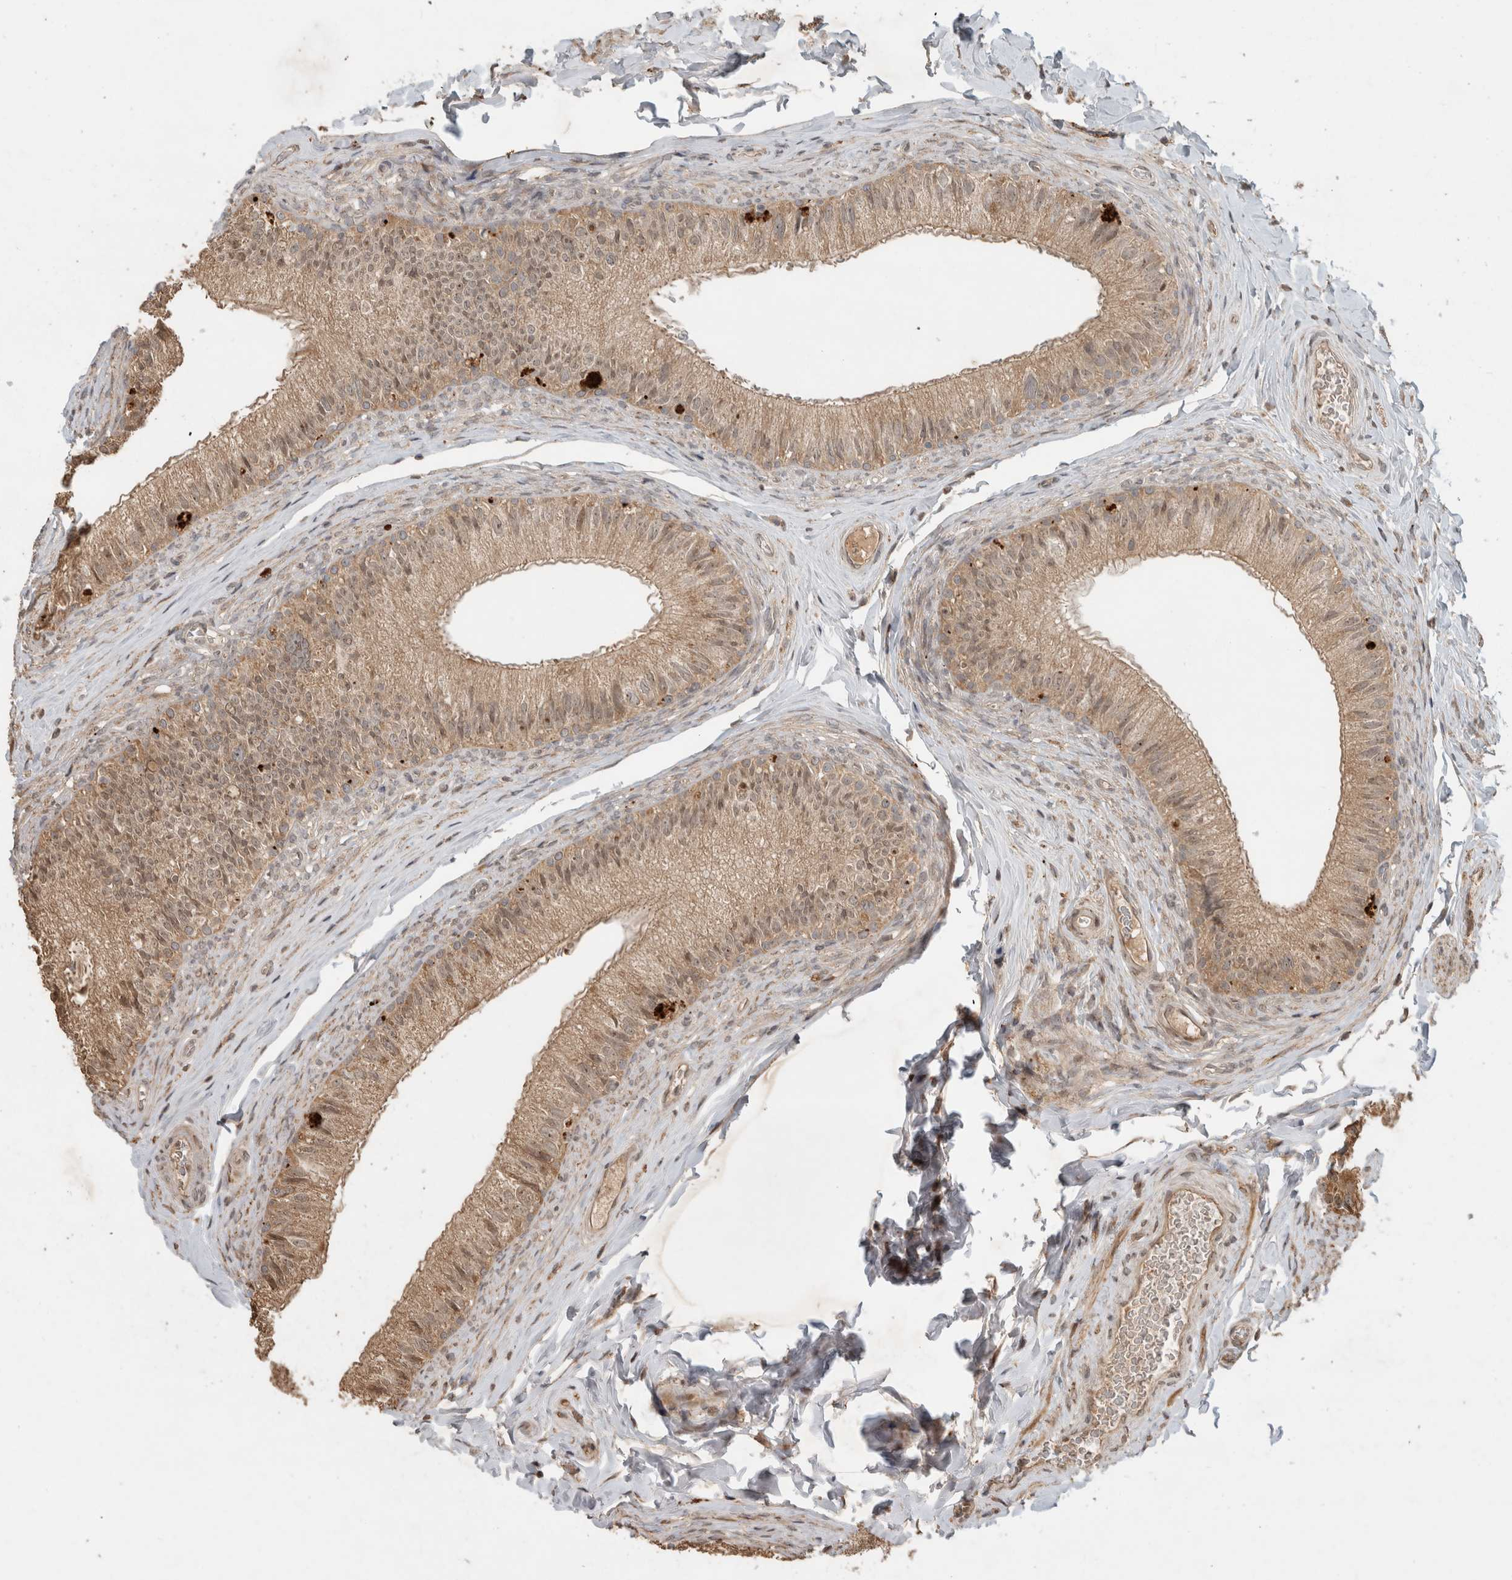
{"staining": {"intensity": "moderate", "quantity": ">75%", "location": "cytoplasmic/membranous"}, "tissue": "epididymis", "cell_type": "Glandular cells", "image_type": "normal", "snomed": [{"axis": "morphology", "description": "Normal tissue, NOS"}, {"axis": "topography", "description": "Epididymis"}], "caption": "Brown immunohistochemical staining in unremarkable epididymis shows moderate cytoplasmic/membranous positivity in about >75% of glandular cells.", "gene": "PITPNC1", "patient": {"sex": "male", "age": 49}}